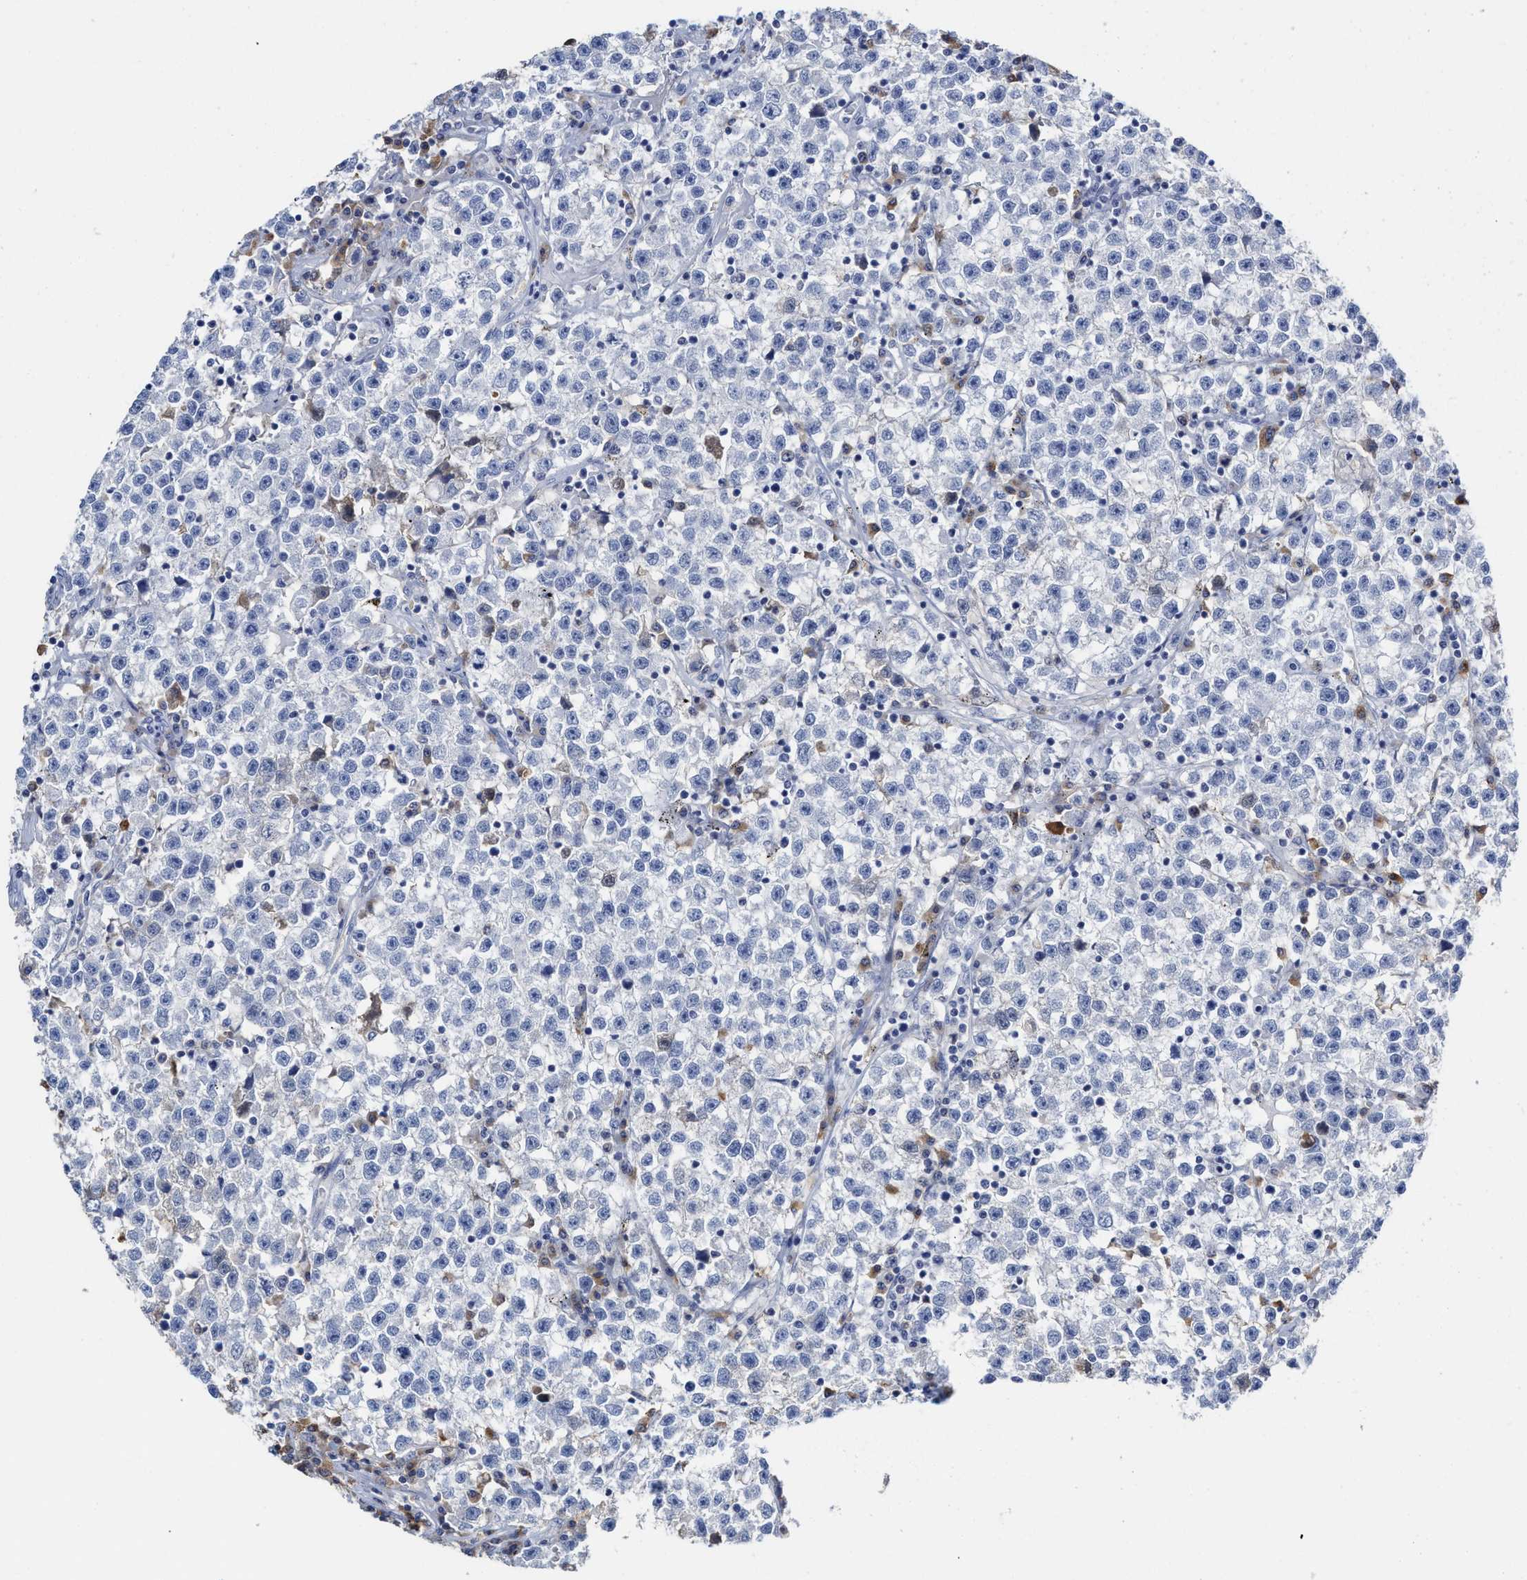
{"staining": {"intensity": "negative", "quantity": "none", "location": "none"}, "tissue": "testis cancer", "cell_type": "Tumor cells", "image_type": "cancer", "snomed": [{"axis": "morphology", "description": "Seminoma, NOS"}, {"axis": "topography", "description": "Testis"}], "caption": "An immunohistochemistry histopathology image of testis seminoma is shown. There is no staining in tumor cells of testis seminoma. (DAB immunohistochemistry (IHC), high magnification).", "gene": "C2", "patient": {"sex": "male", "age": 22}}